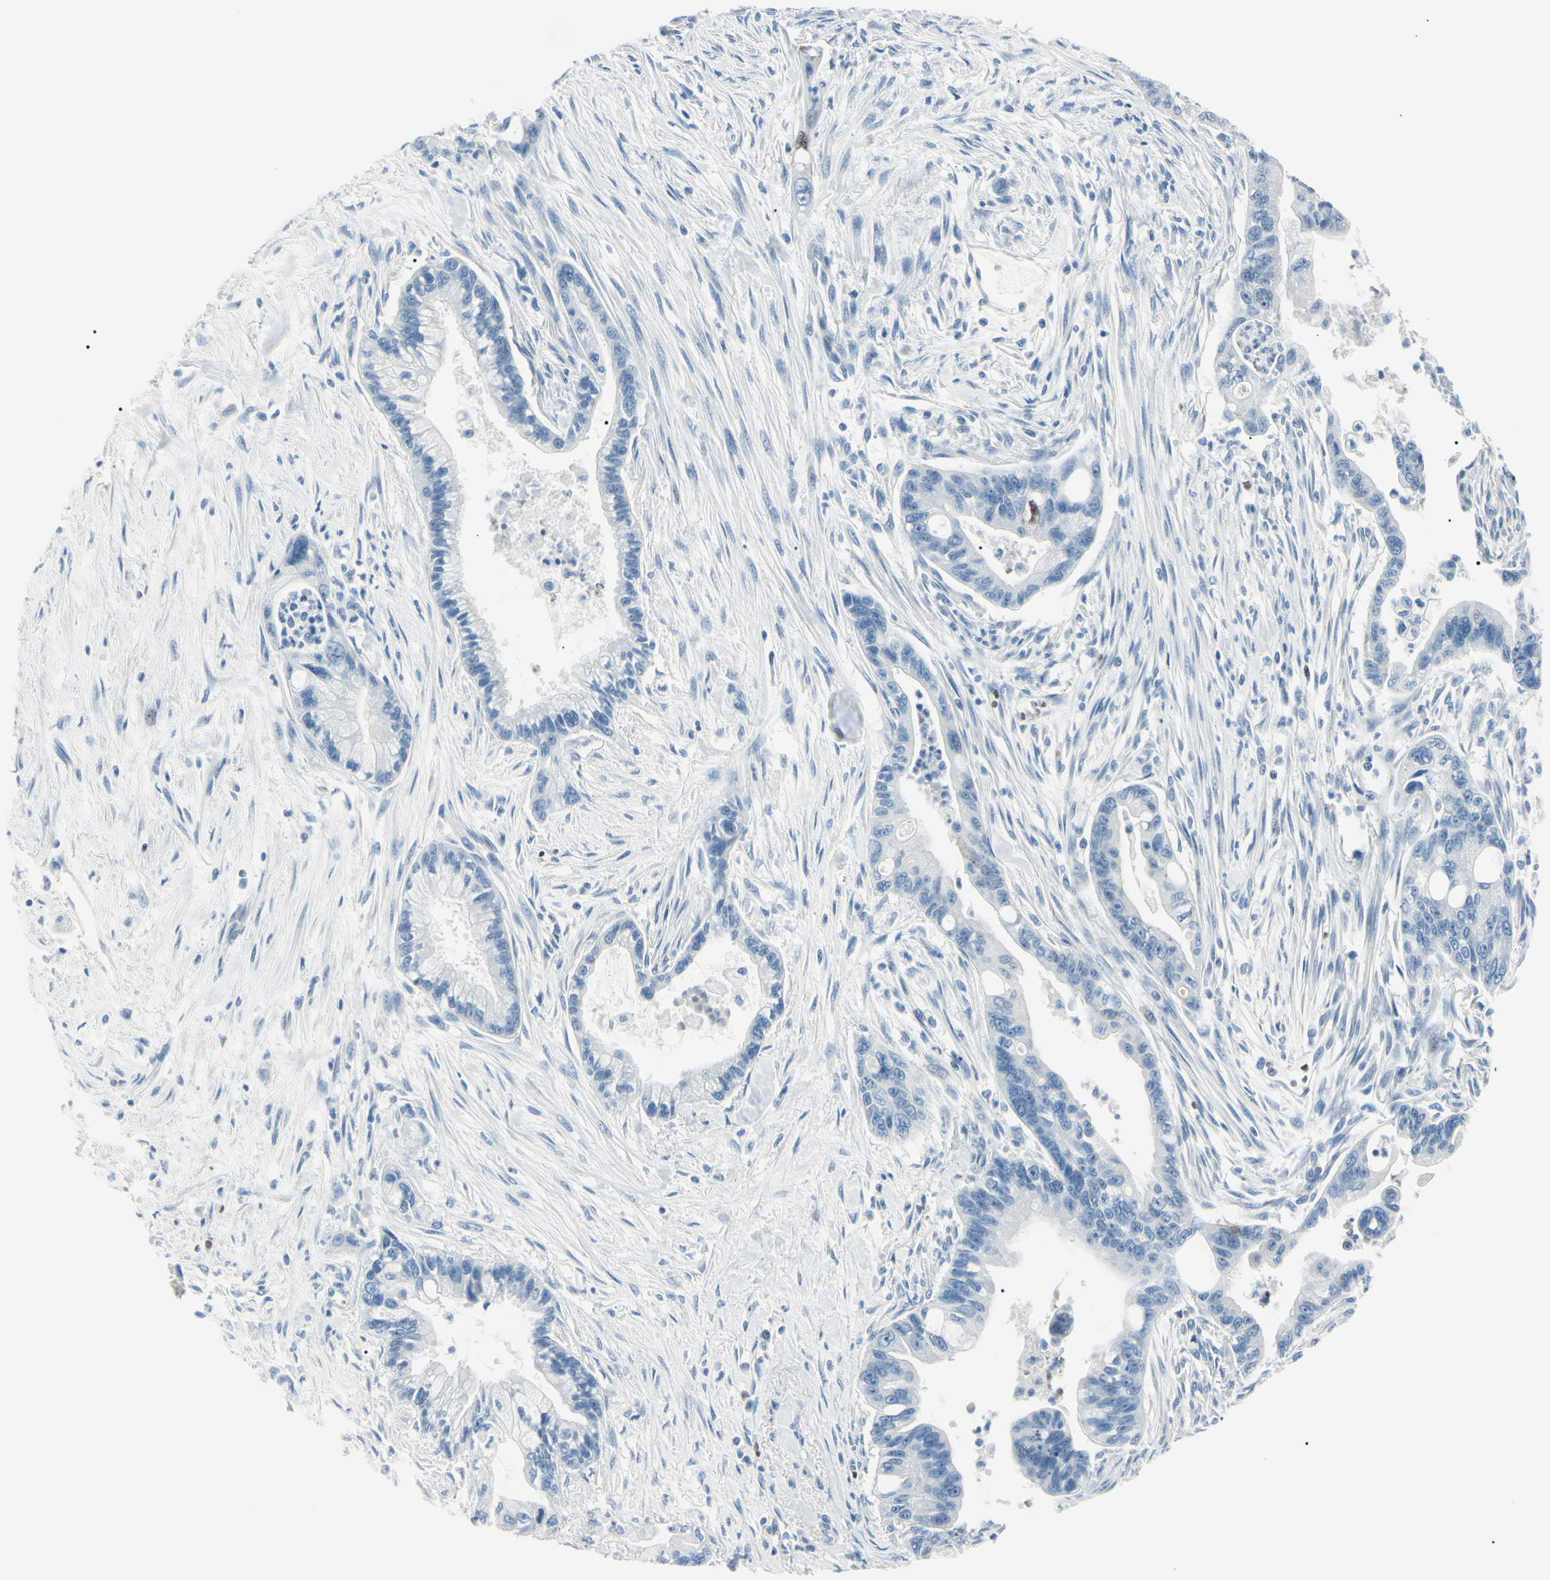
{"staining": {"intensity": "negative", "quantity": "none", "location": "none"}, "tissue": "pancreatic cancer", "cell_type": "Tumor cells", "image_type": "cancer", "snomed": [{"axis": "morphology", "description": "Adenocarcinoma, NOS"}, {"axis": "topography", "description": "Pancreas"}], "caption": "High magnification brightfield microscopy of pancreatic adenocarcinoma stained with DAB (brown) and counterstained with hematoxylin (blue): tumor cells show no significant staining.", "gene": "CA2", "patient": {"sex": "male", "age": 70}}